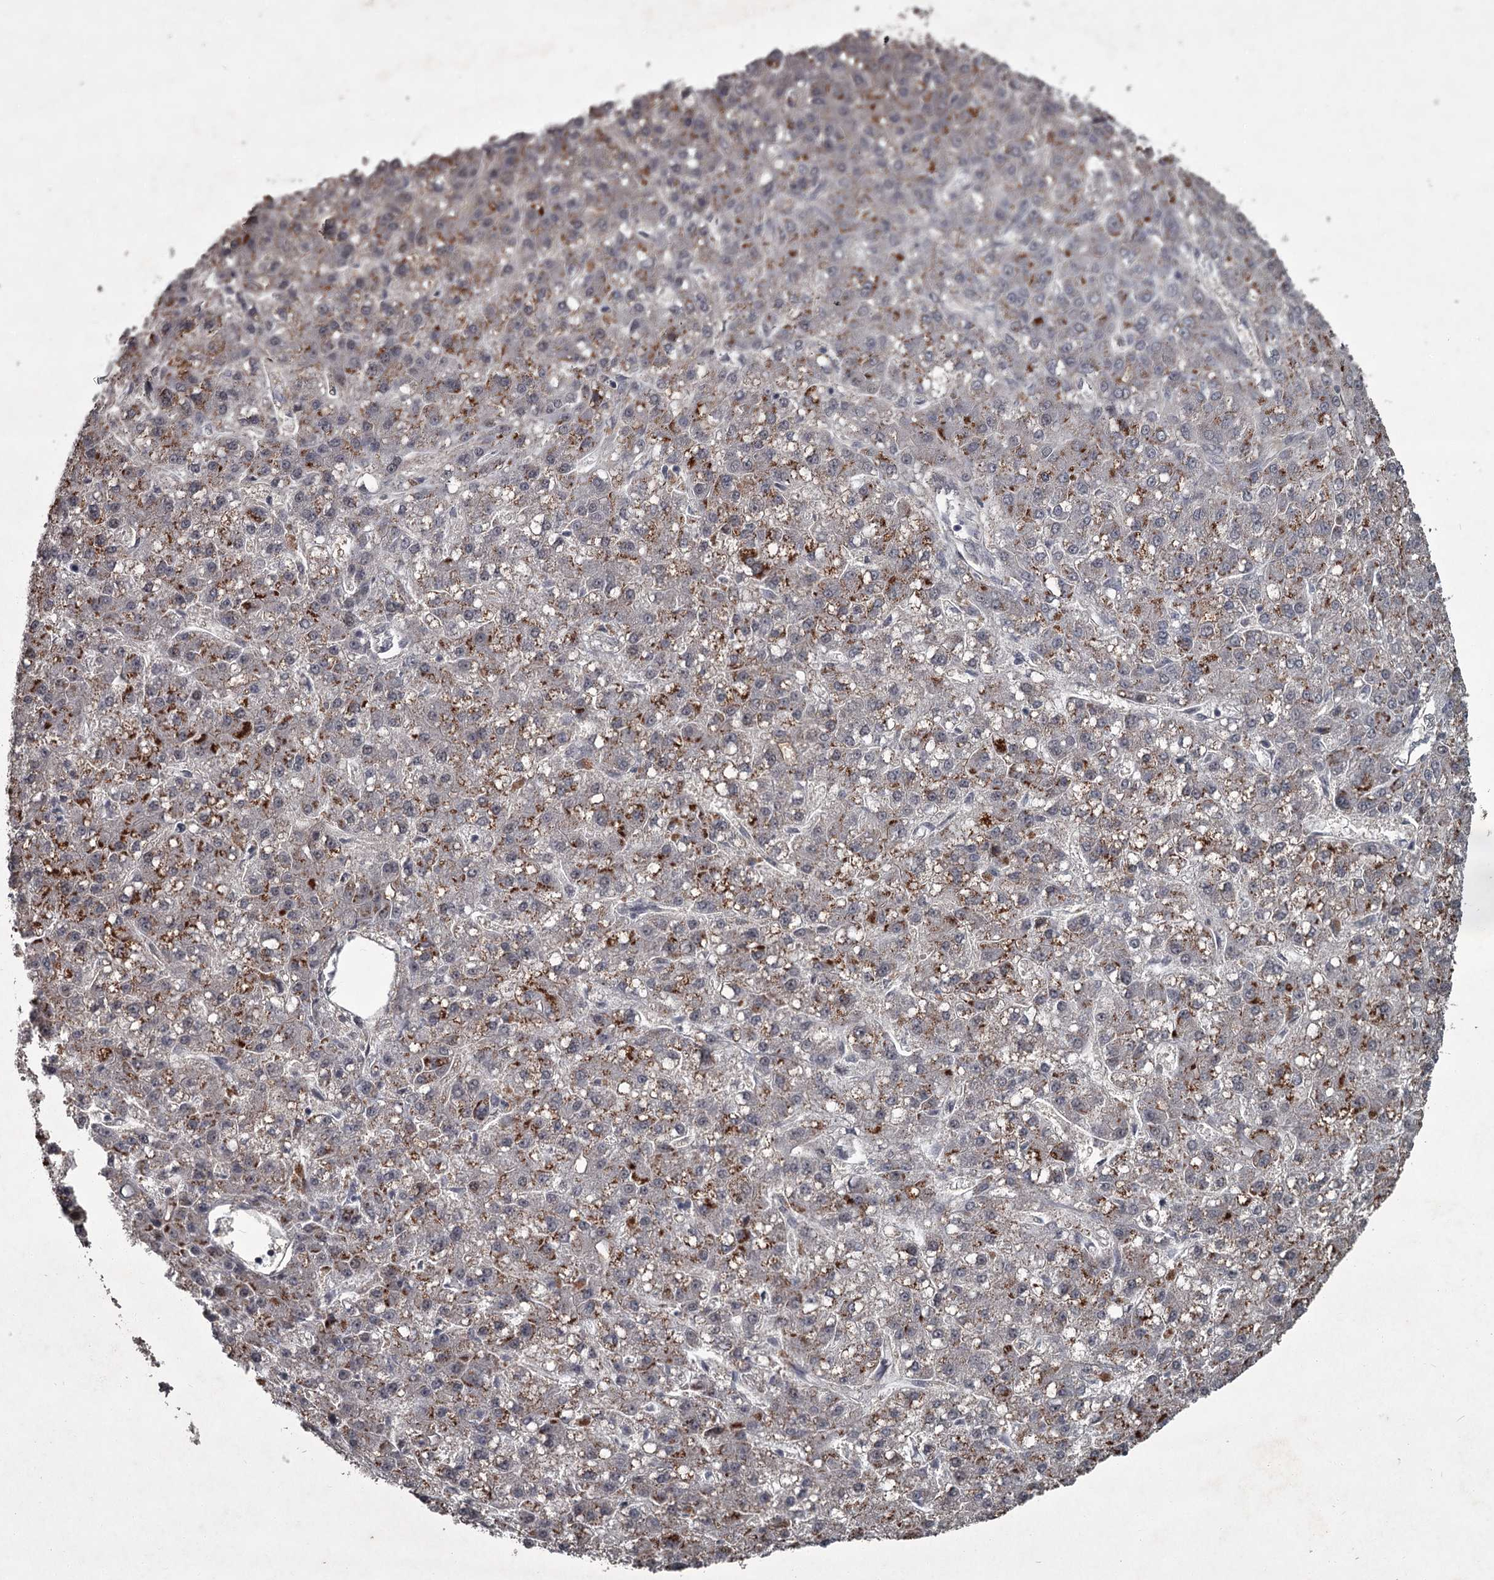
{"staining": {"intensity": "moderate", "quantity": "25%-75%", "location": "cytoplasmic/membranous"}, "tissue": "liver cancer", "cell_type": "Tumor cells", "image_type": "cancer", "snomed": [{"axis": "morphology", "description": "Carcinoma, Hepatocellular, NOS"}, {"axis": "topography", "description": "Liver"}], "caption": "Protein expression analysis of human liver cancer (hepatocellular carcinoma) reveals moderate cytoplasmic/membranous staining in about 25%-75% of tumor cells.", "gene": "FLVCR2", "patient": {"sex": "male", "age": 67}}